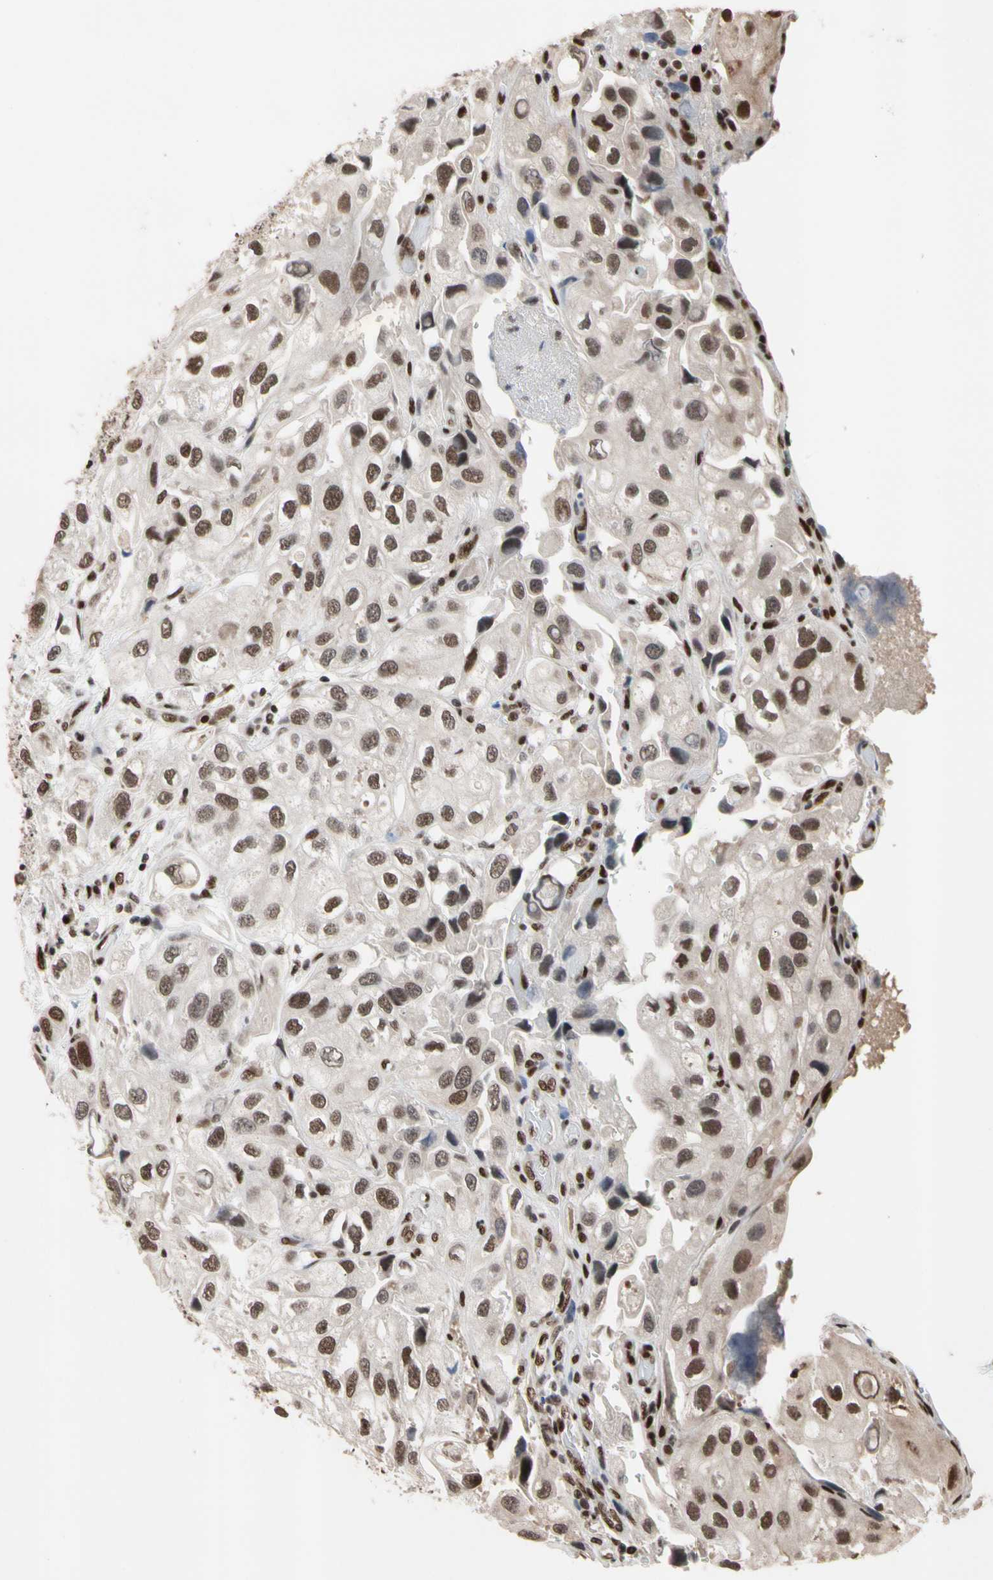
{"staining": {"intensity": "strong", "quantity": ">75%", "location": "nuclear"}, "tissue": "urothelial cancer", "cell_type": "Tumor cells", "image_type": "cancer", "snomed": [{"axis": "morphology", "description": "Urothelial carcinoma, High grade"}, {"axis": "topography", "description": "Urinary bladder"}], "caption": "Immunohistochemistry (IHC) of human urothelial cancer demonstrates high levels of strong nuclear expression in approximately >75% of tumor cells.", "gene": "FAM98B", "patient": {"sex": "female", "age": 64}}